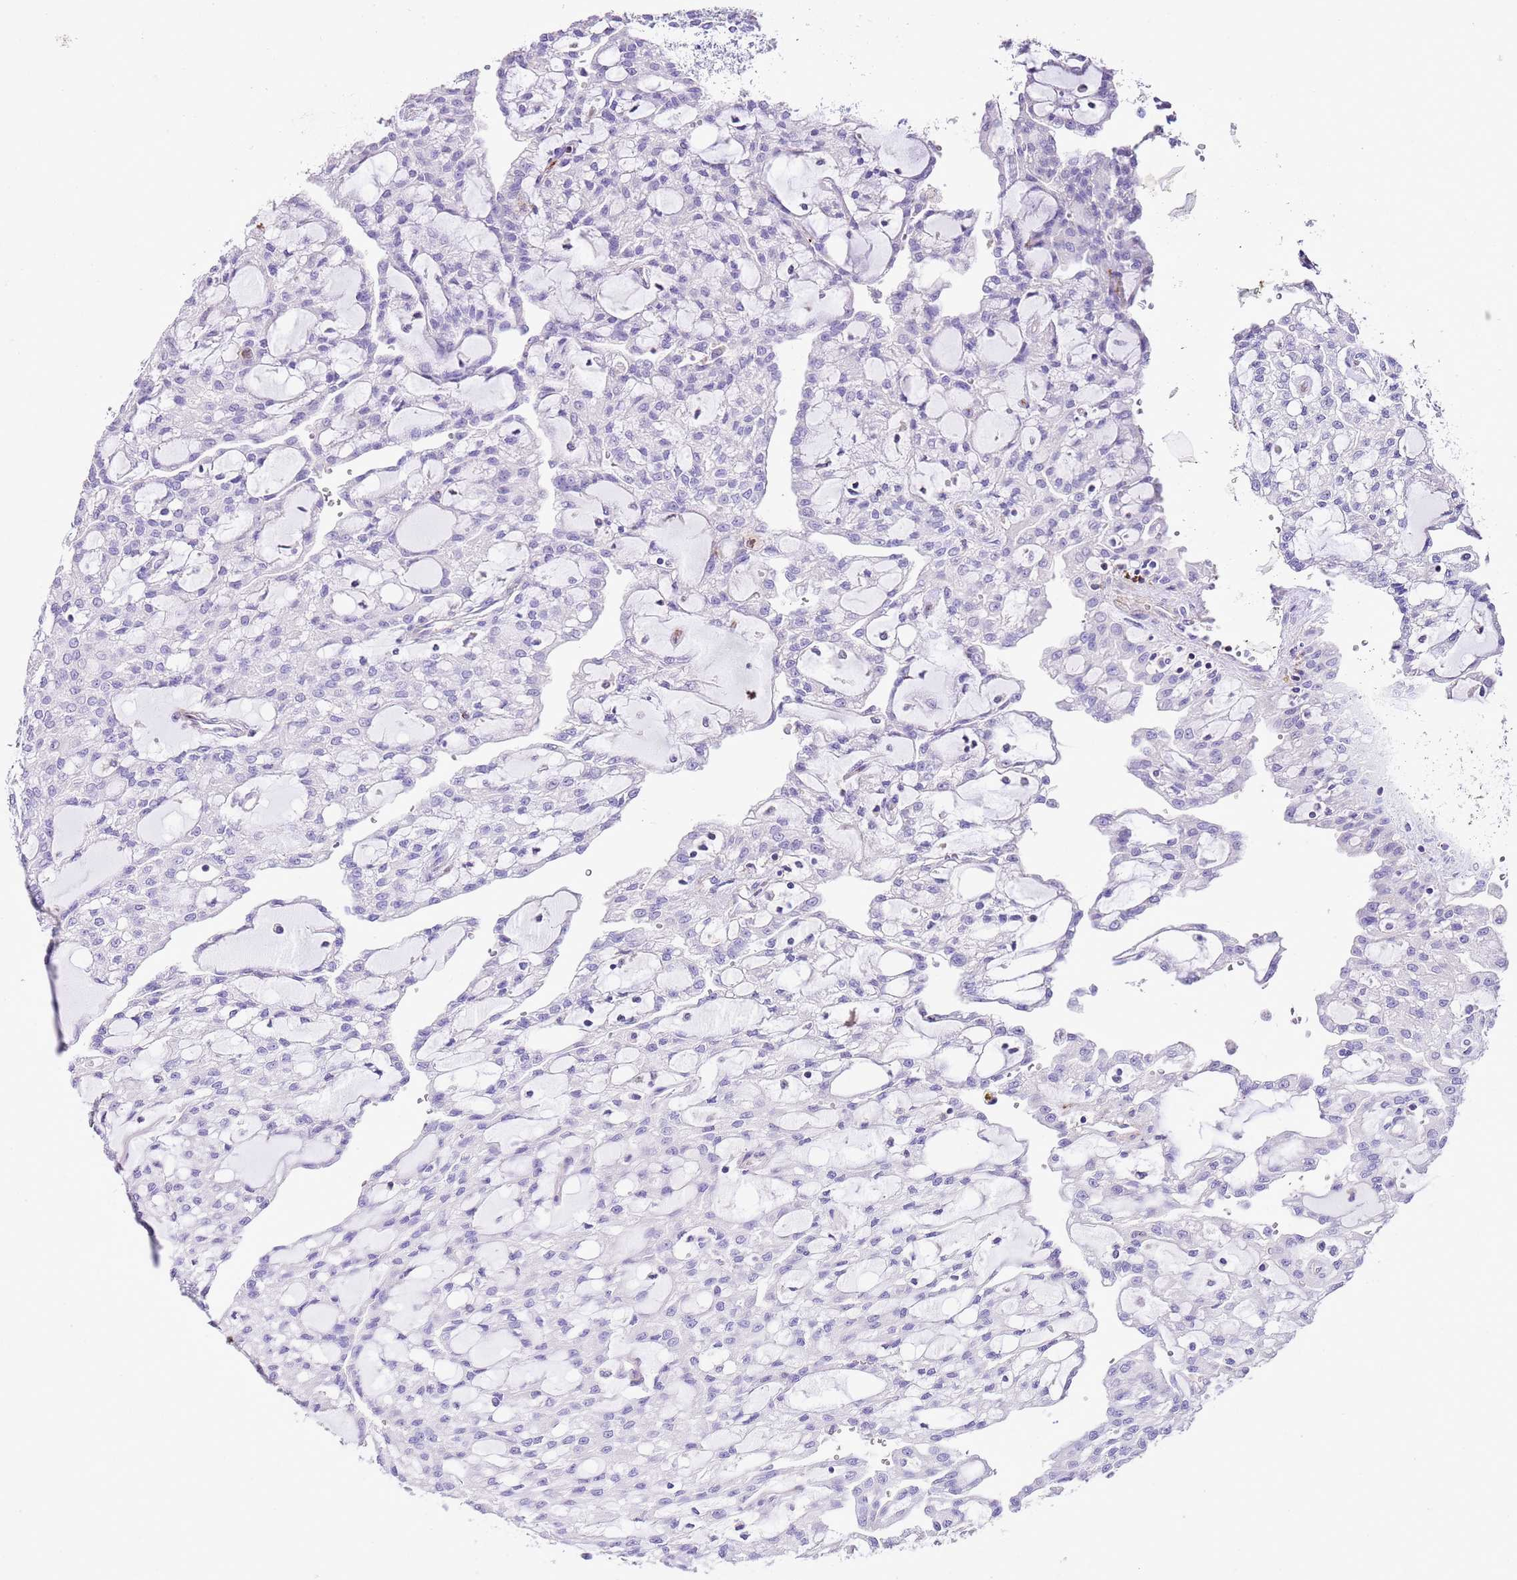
{"staining": {"intensity": "negative", "quantity": "none", "location": "none"}, "tissue": "renal cancer", "cell_type": "Tumor cells", "image_type": "cancer", "snomed": [{"axis": "morphology", "description": "Adenocarcinoma, NOS"}, {"axis": "topography", "description": "Kidney"}], "caption": "Human adenocarcinoma (renal) stained for a protein using IHC shows no positivity in tumor cells.", "gene": "ALDH3A1", "patient": {"sex": "male", "age": 63}}